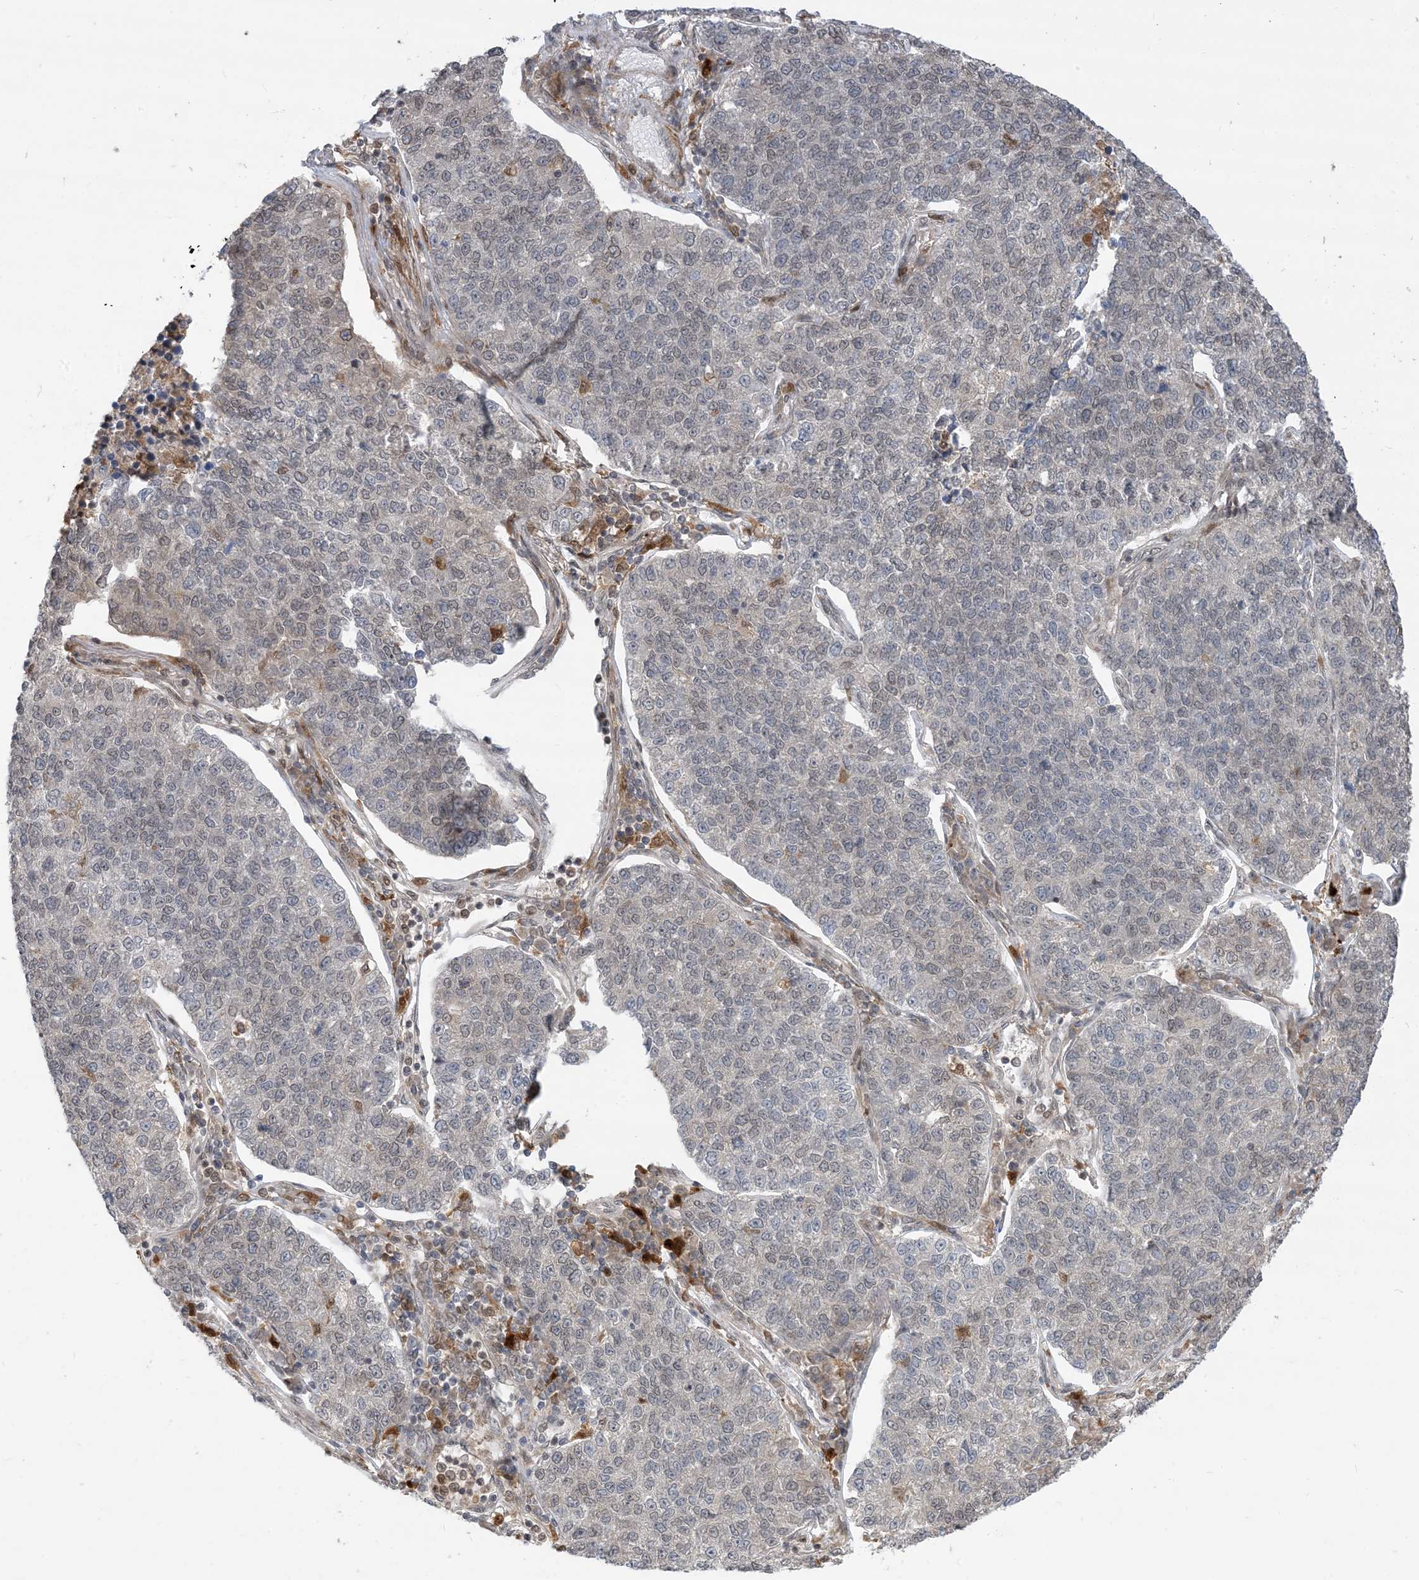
{"staining": {"intensity": "negative", "quantity": "none", "location": "none"}, "tissue": "lung cancer", "cell_type": "Tumor cells", "image_type": "cancer", "snomed": [{"axis": "morphology", "description": "Adenocarcinoma, NOS"}, {"axis": "topography", "description": "Lung"}], "caption": "Immunohistochemical staining of human adenocarcinoma (lung) exhibits no significant expression in tumor cells. Nuclei are stained in blue.", "gene": "NAGK", "patient": {"sex": "male", "age": 49}}